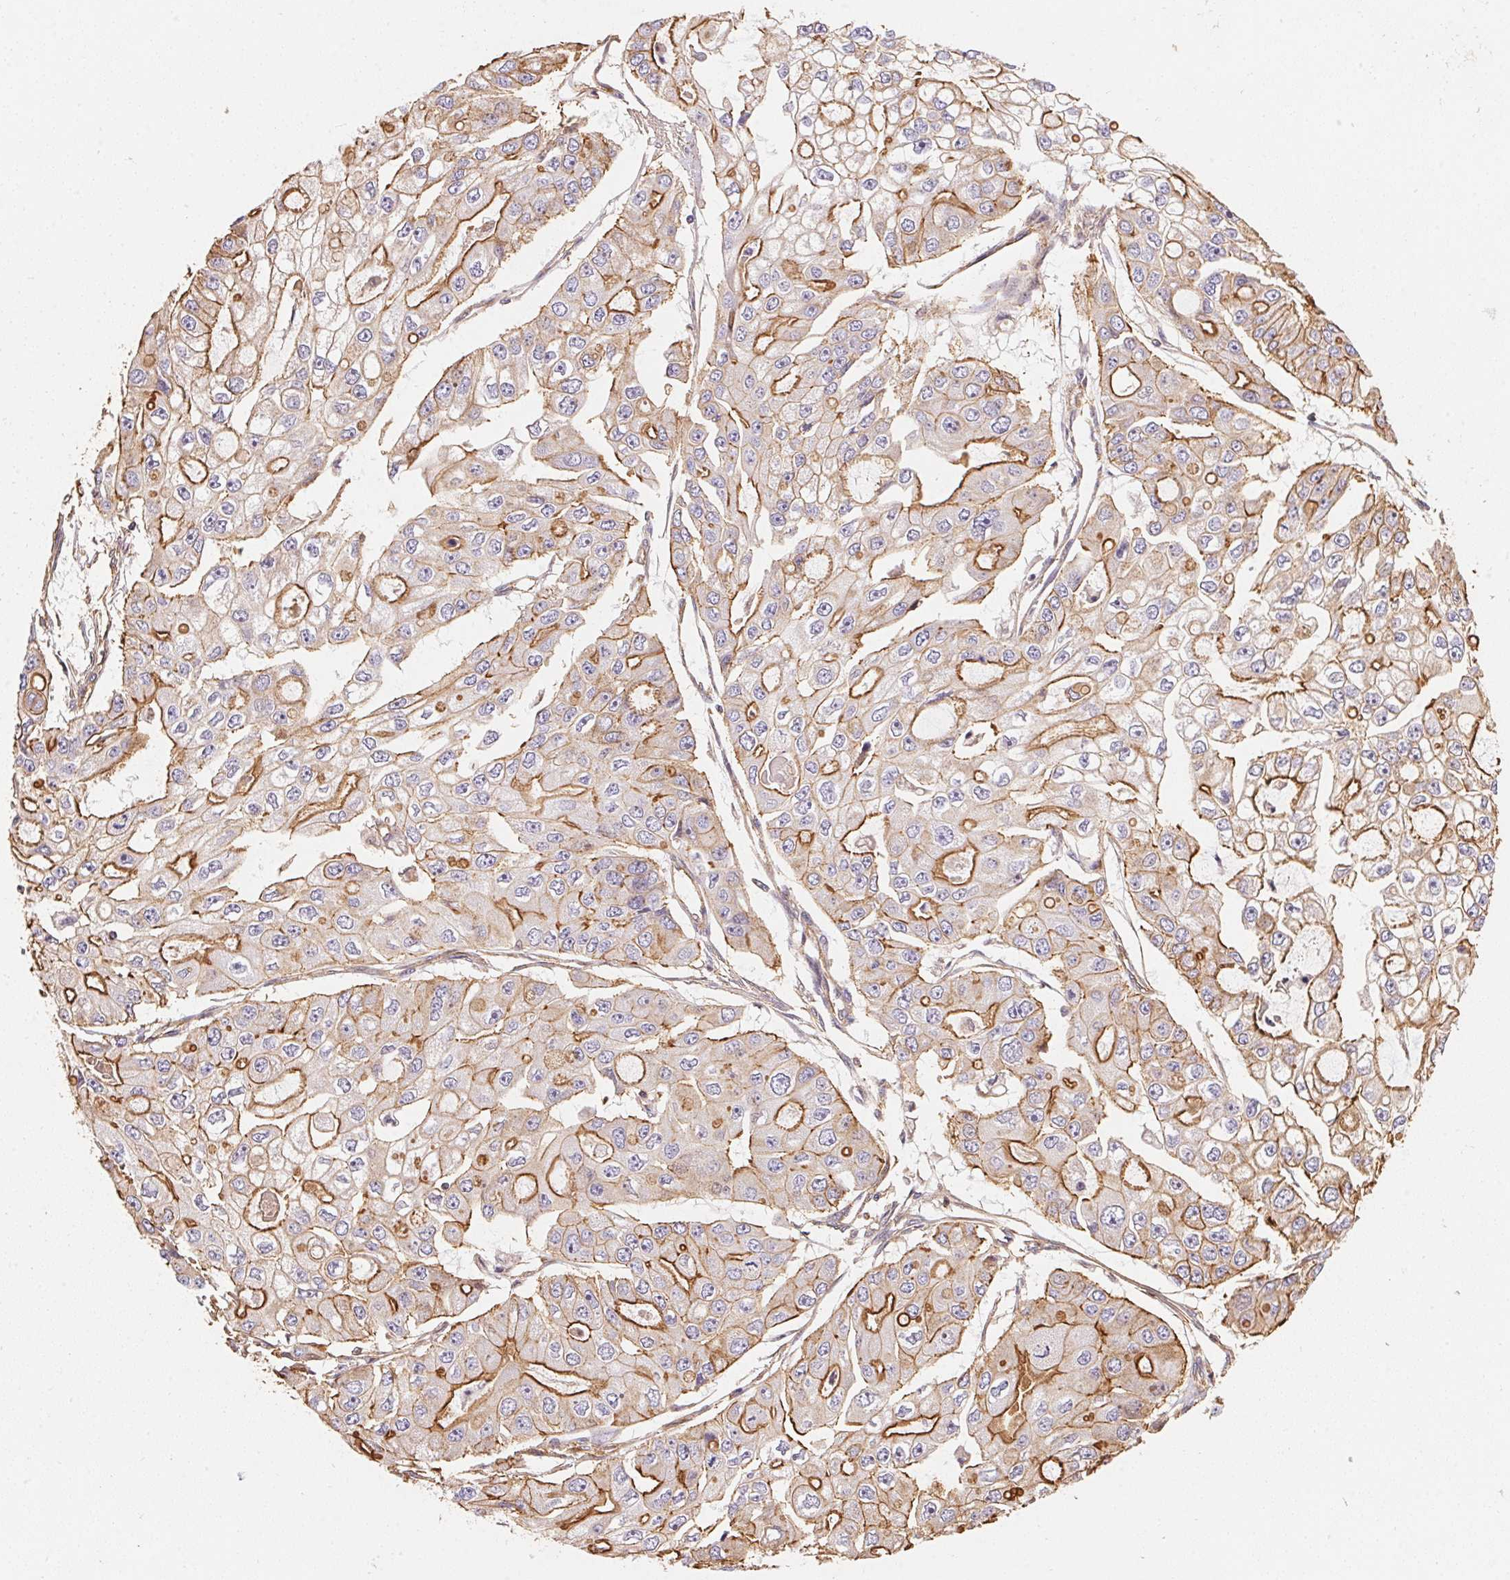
{"staining": {"intensity": "moderate", "quantity": "25%-75%", "location": "cytoplasmic/membranous"}, "tissue": "ovarian cancer", "cell_type": "Tumor cells", "image_type": "cancer", "snomed": [{"axis": "morphology", "description": "Cystadenocarcinoma, serous, NOS"}, {"axis": "topography", "description": "Ovary"}], "caption": "Immunohistochemical staining of human ovarian serous cystadenocarcinoma reveals moderate cytoplasmic/membranous protein expression in approximately 25%-75% of tumor cells.", "gene": "FRAS1", "patient": {"sex": "female", "age": 56}}